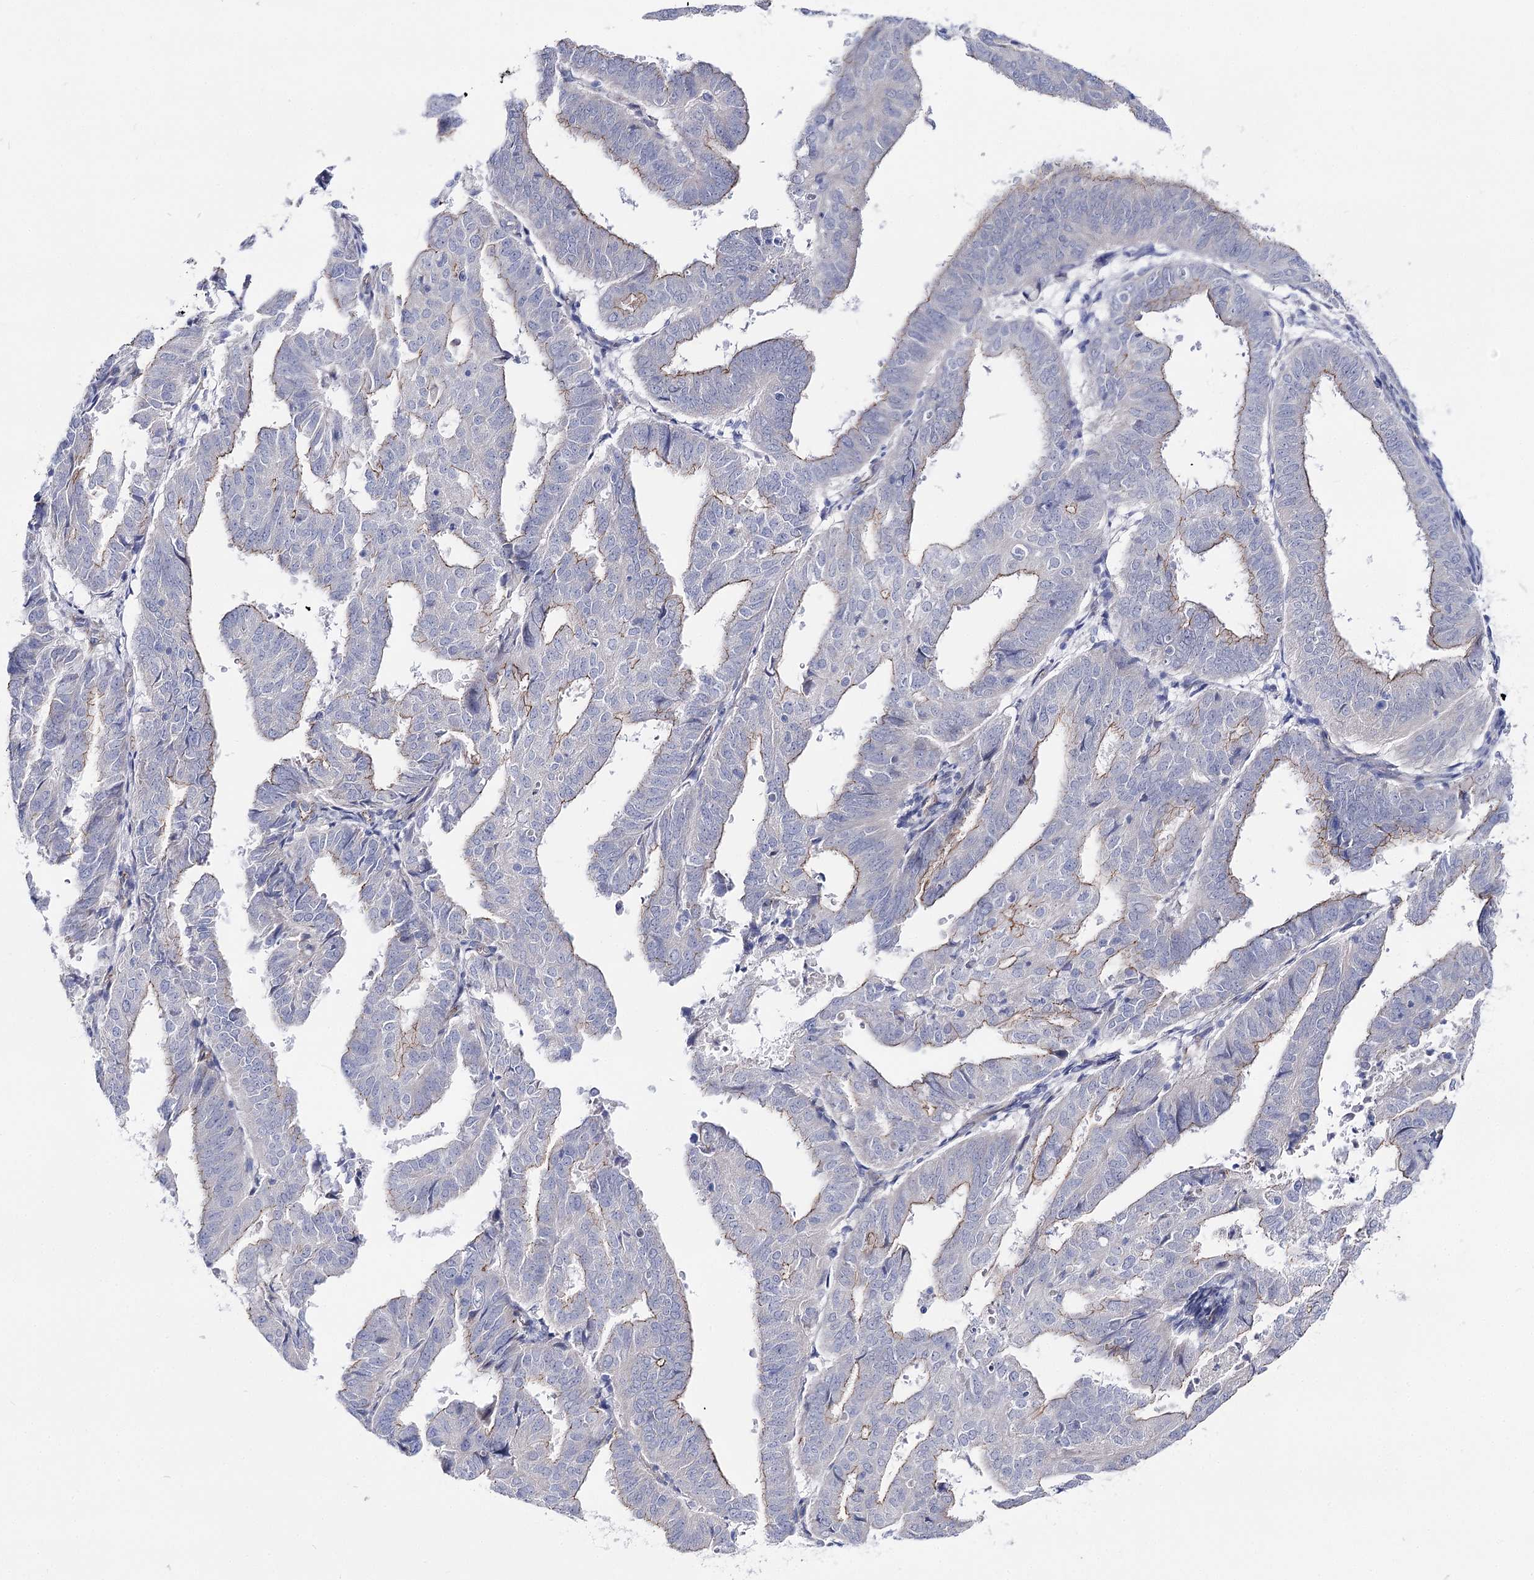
{"staining": {"intensity": "weak", "quantity": "<25%", "location": "cytoplasmic/membranous"}, "tissue": "endometrial cancer", "cell_type": "Tumor cells", "image_type": "cancer", "snomed": [{"axis": "morphology", "description": "Adenocarcinoma, NOS"}, {"axis": "topography", "description": "Uterus"}], "caption": "A high-resolution histopathology image shows immunohistochemistry (IHC) staining of endometrial adenocarcinoma, which exhibits no significant staining in tumor cells.", "gene": "NRAP", "patient": {"sex": "female", "age": 77}}